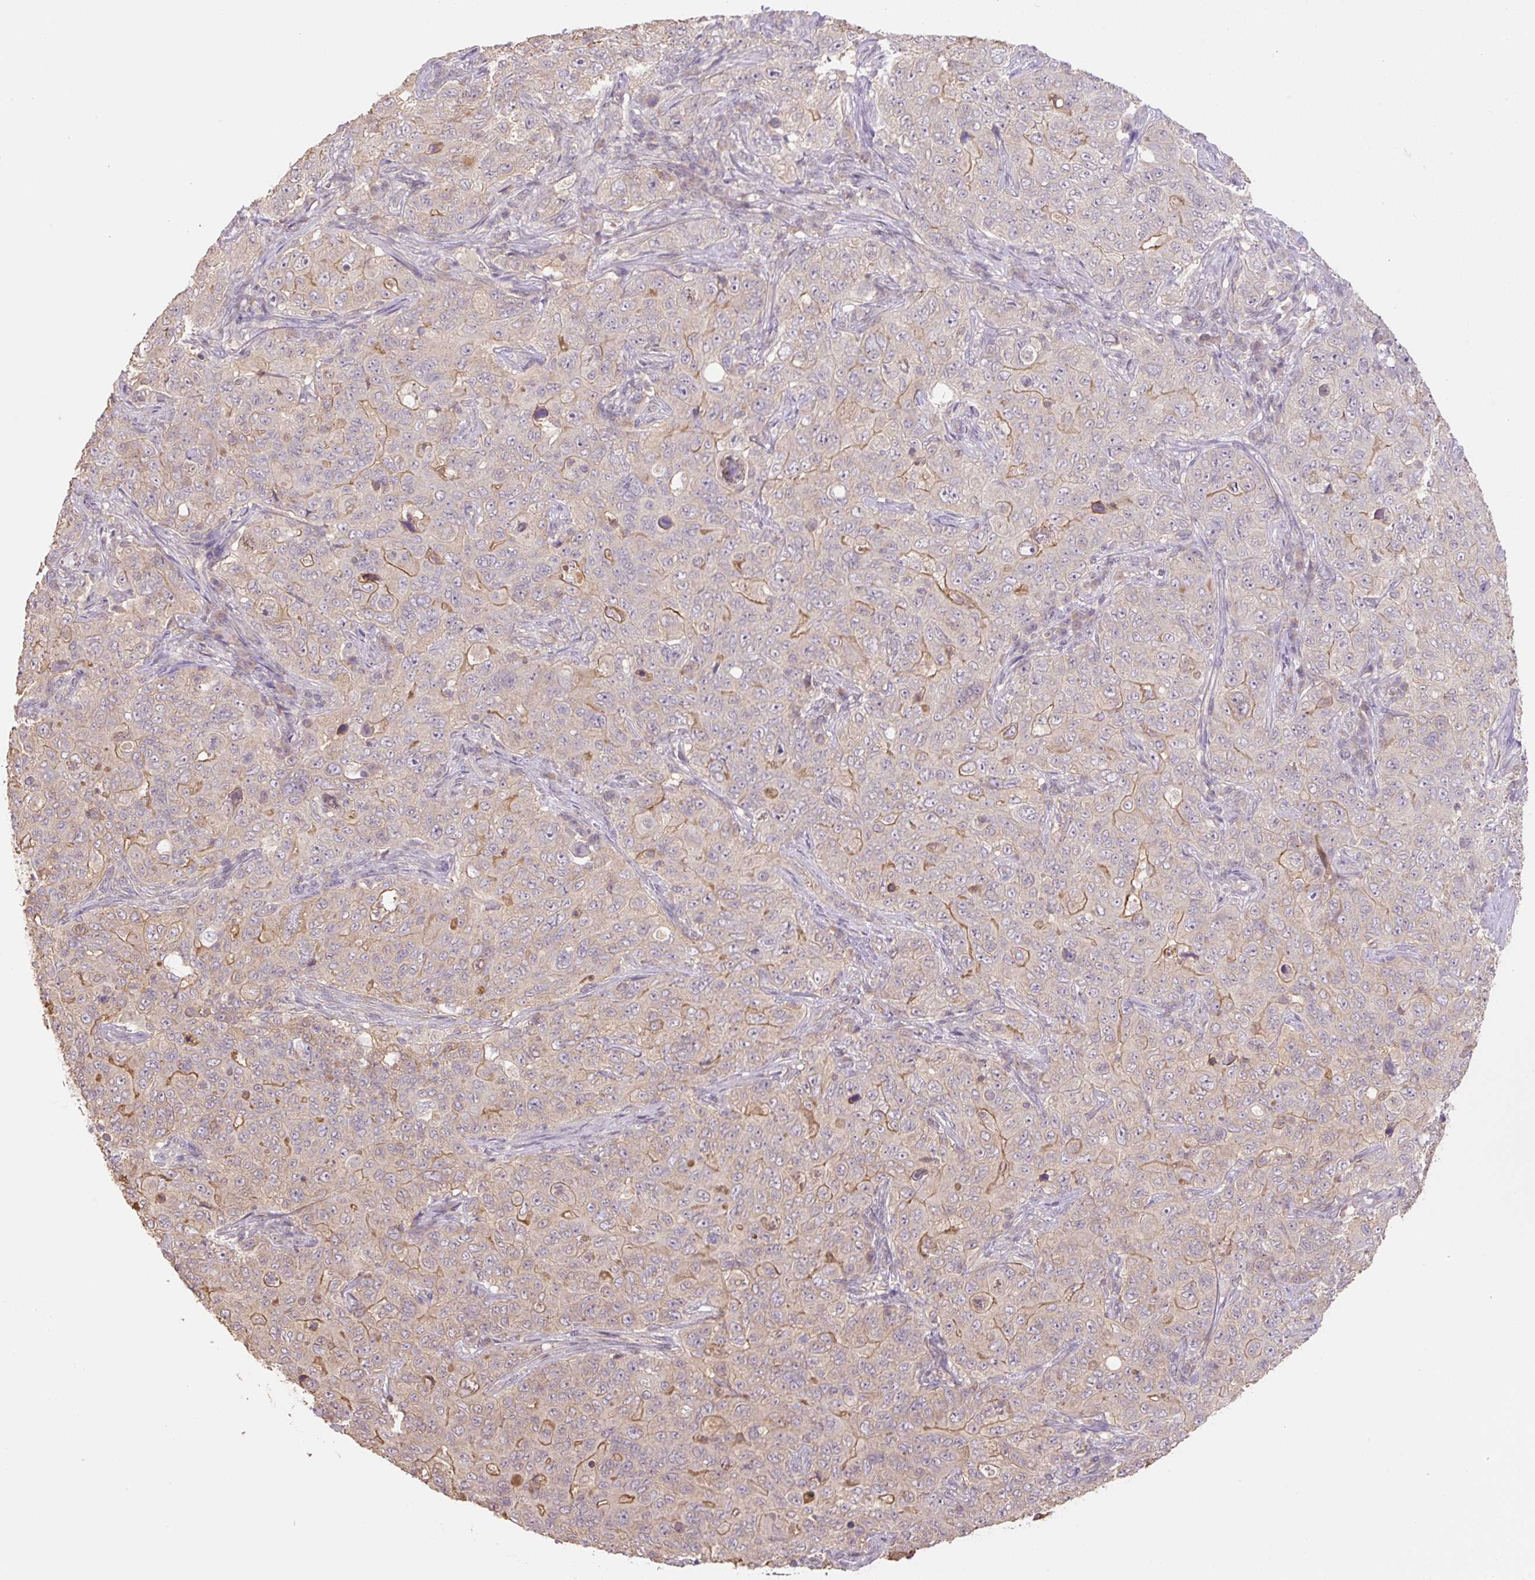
{"staining": {"intensity": "moderate", "quantity": "<25%", "location": "cytoplasmic/membranous"}, "tissue": "pancreatic cancer", "cell_type": "Tumor cells", "image_type": "cancer", "snomed": [{"axis": "morphology", "description": "Adenocarcinoma, NOS"}, {"axis": "topography", "description": "Pancreas"}], "caption": "The image demonstrates a brown stain indicating the presence of a protein in the cytoplasmic/membranous of tumor cells in adenocarcinoma (pancreatic).", "gene": "COX8A", "patient": {"sex": "male", "age": 68}}